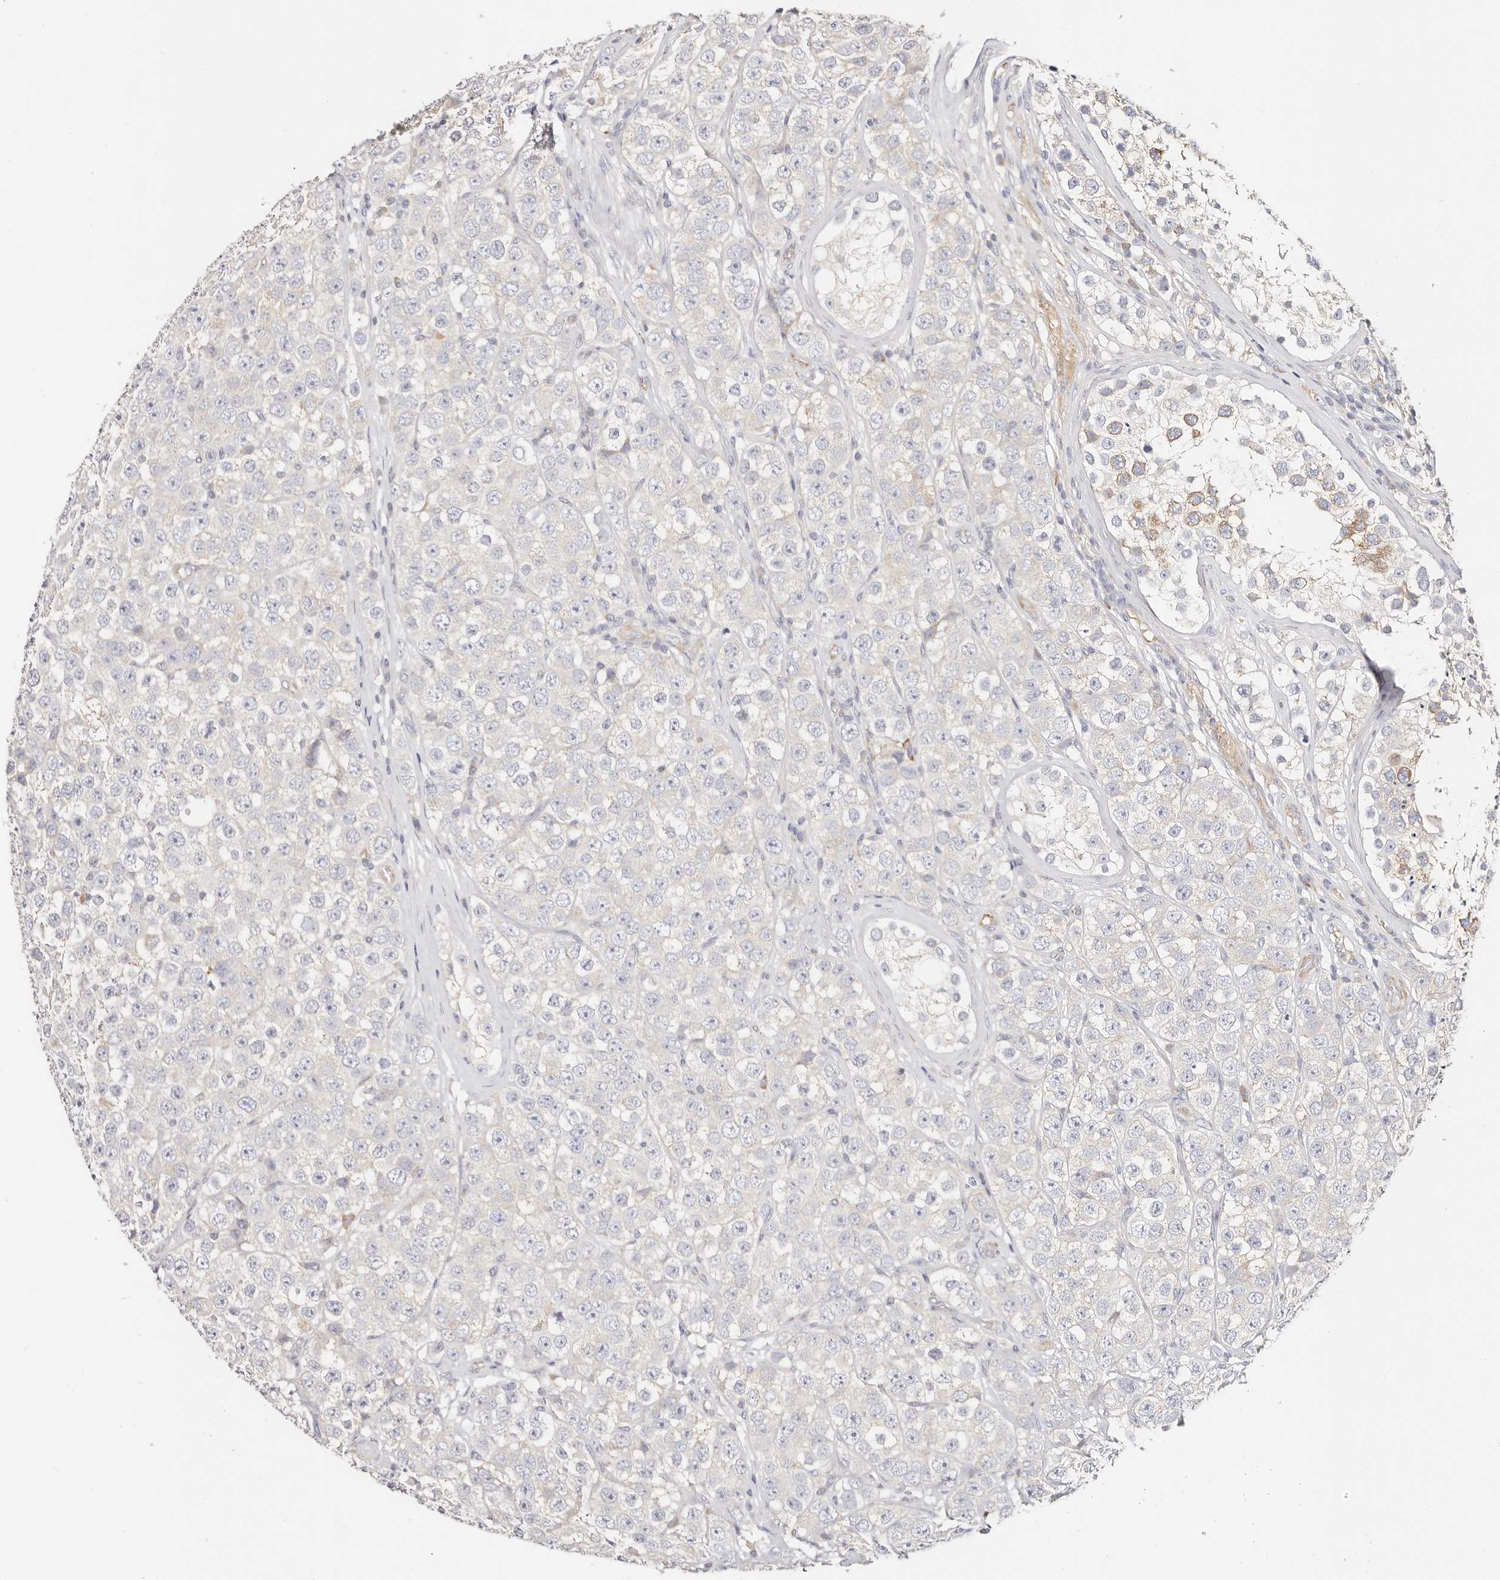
{"staining": {"intensity": "negative", "quantity": "none", "location": "none"}, "tissue": "testis cancer", "cell_type": "Tumor cells", "image_type": "cancer", "snomed": [{"axis": "morphology", "description": "Seminoma, NOS"}, {"axis": "topography", "description": "Testis"}], "caption": "High magnification brightfield microscopy of testis cancer stained with DAB (brown) and counterstained with hematoxylin (blue): tumor cells show no significant positivity.", "gene": "GNA13", "patient": {"sex": "male", "age": 28}}